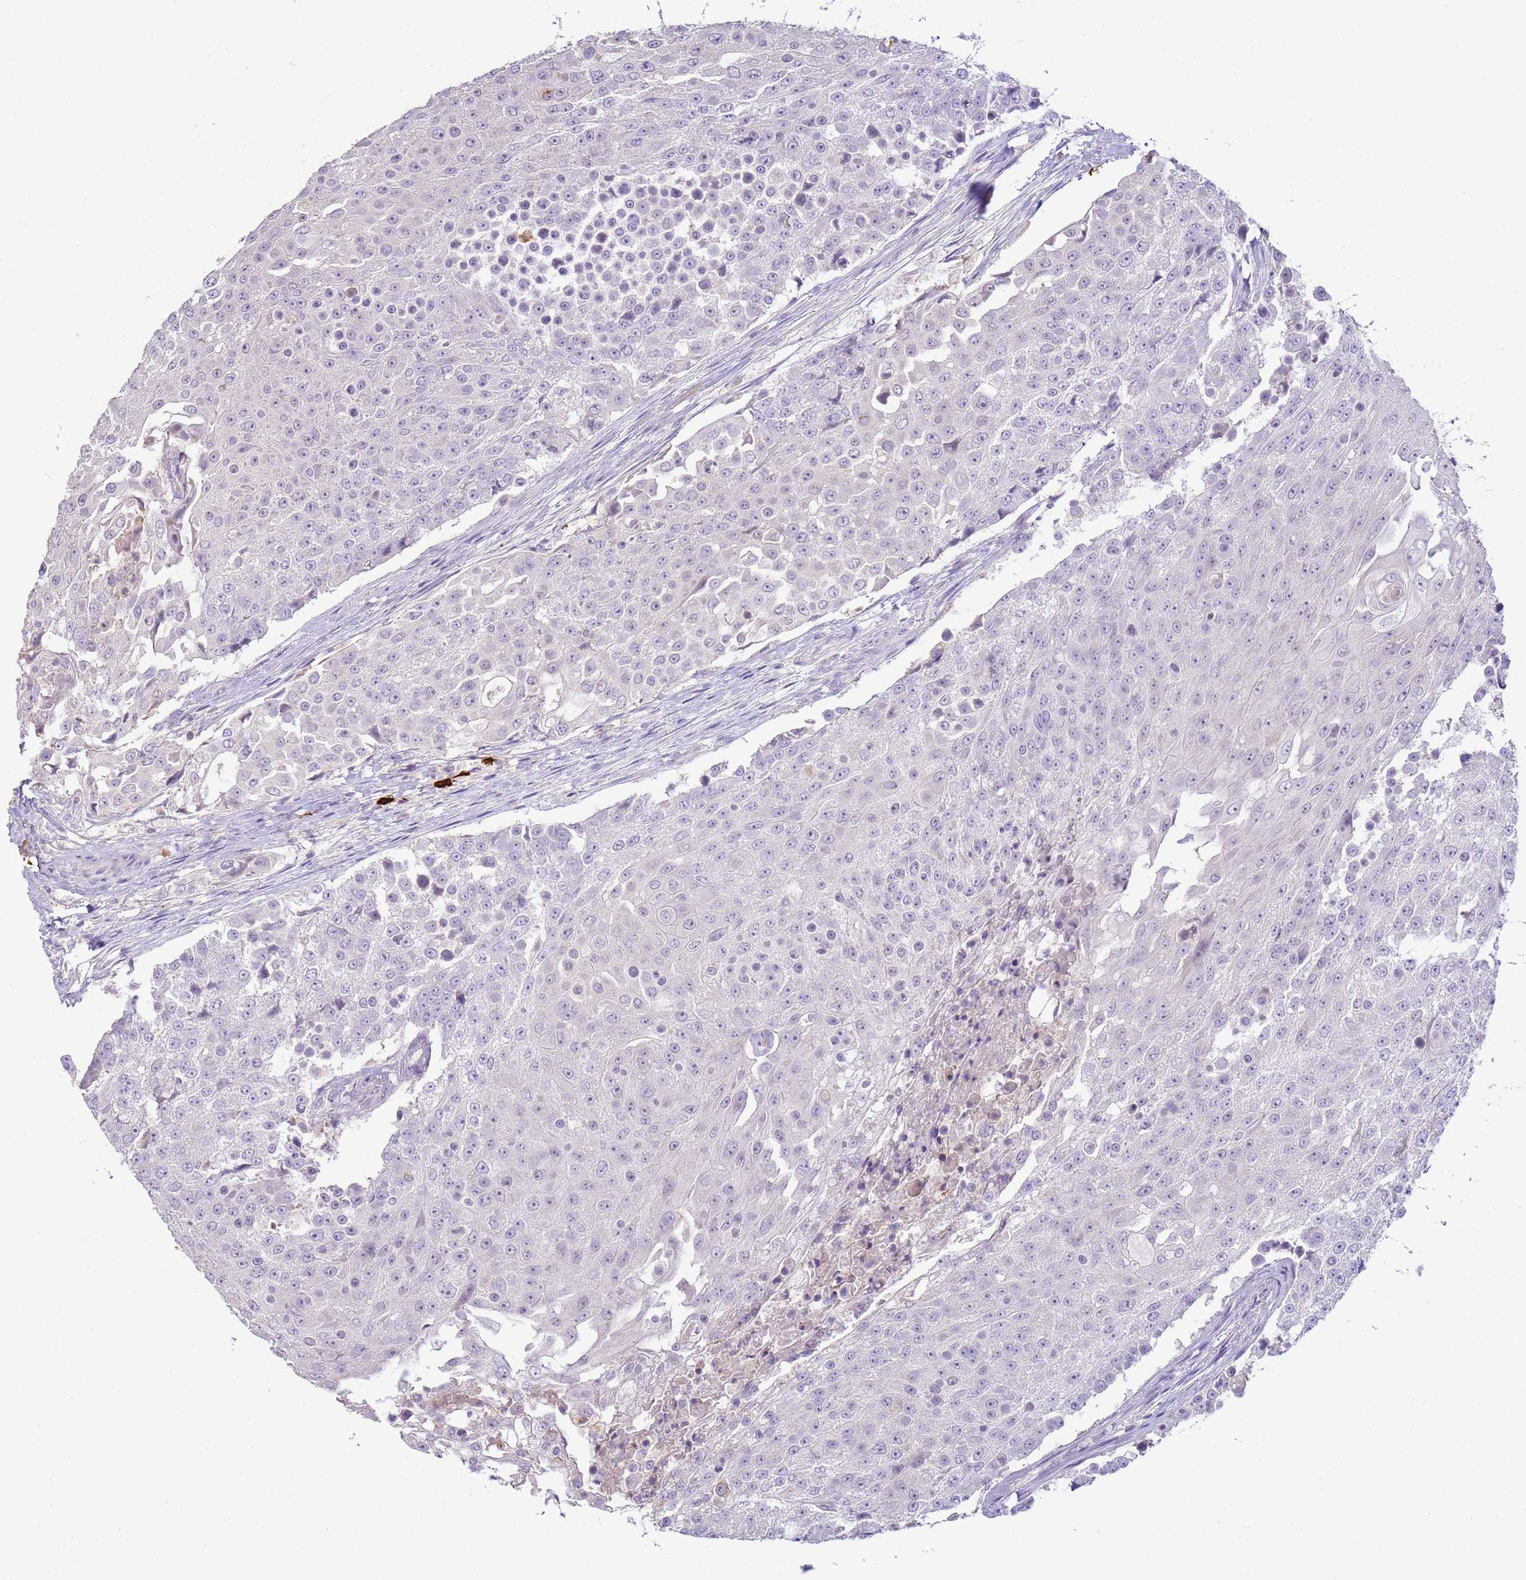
{"staining": {"intensity": "negative", "quantity": "none", "location": "none"}, "tissue": "urothelial cancer", "cell_type": "Tumor cells", "image_type": "cancer", "snomed": [{"axis": "morphology", "description": "Urothelial carcinoma, High grade"}, {"axis": "topography", "description": "Urinary bladder"}], "caption": "Urothelial cancer was stained to show a protein in brown. There is no significant positivity in tumor cells.", "gene": "IL2RG", "patient": {"sex": "female", "age": 63}}